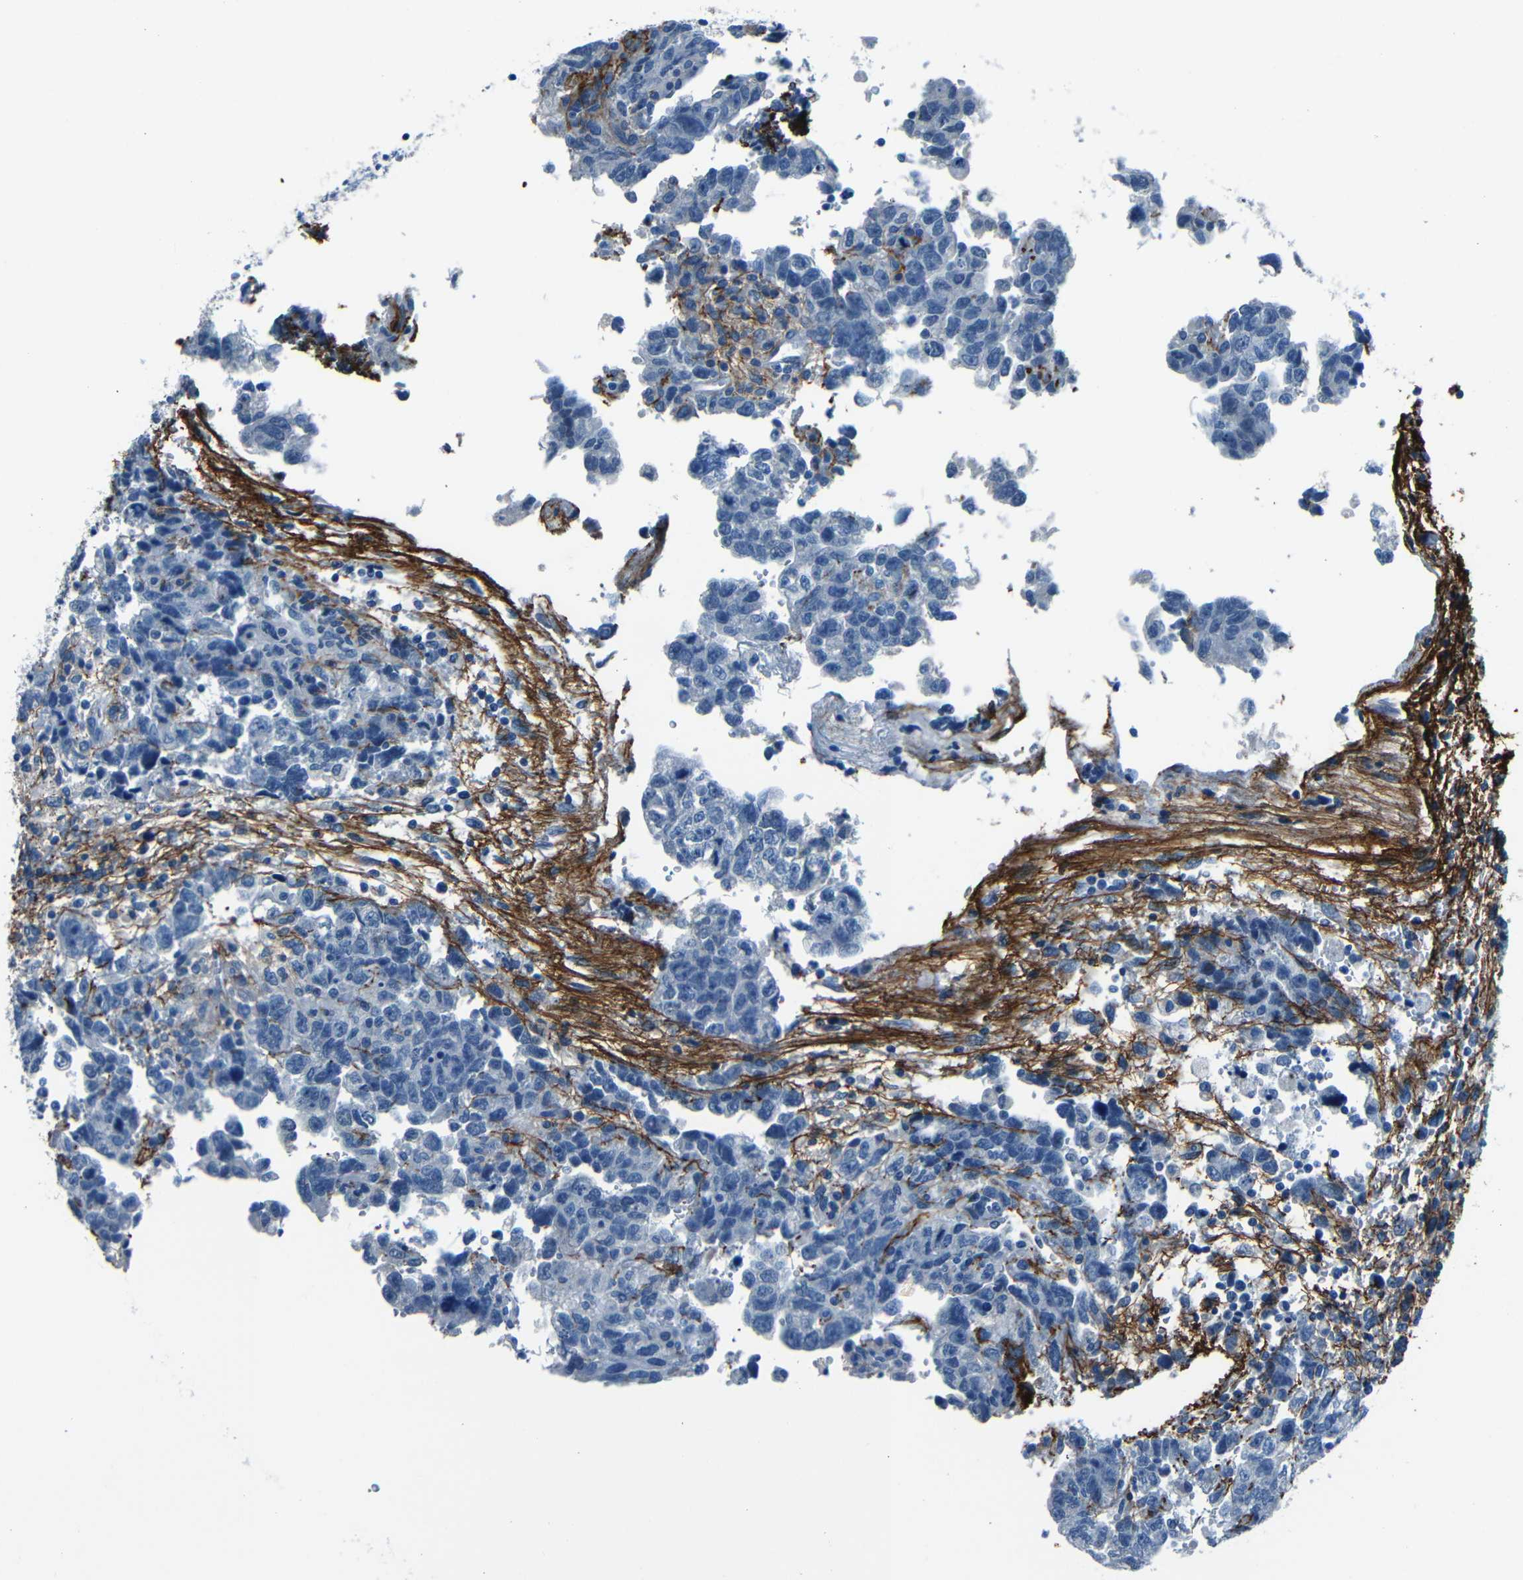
{"staining": {"intensity": "negative", "quantity": "none", "location": "none"}, "tissue": "testis cancer", "cell_type": "Tumor cells", "image_type": "cancer", "snomed": [{"axis": "morphology", "description": "Carcinoma, Embryonal, NOS"}, {"axis": "topography", "description": "Testis"}], "caption": "Human testis cancer stained for a protein using immunohistochemistry (IHC) reveals no staining in tumor cells.", "gene": "FBN2", "patient": {"sex": "male", "age": 36}}